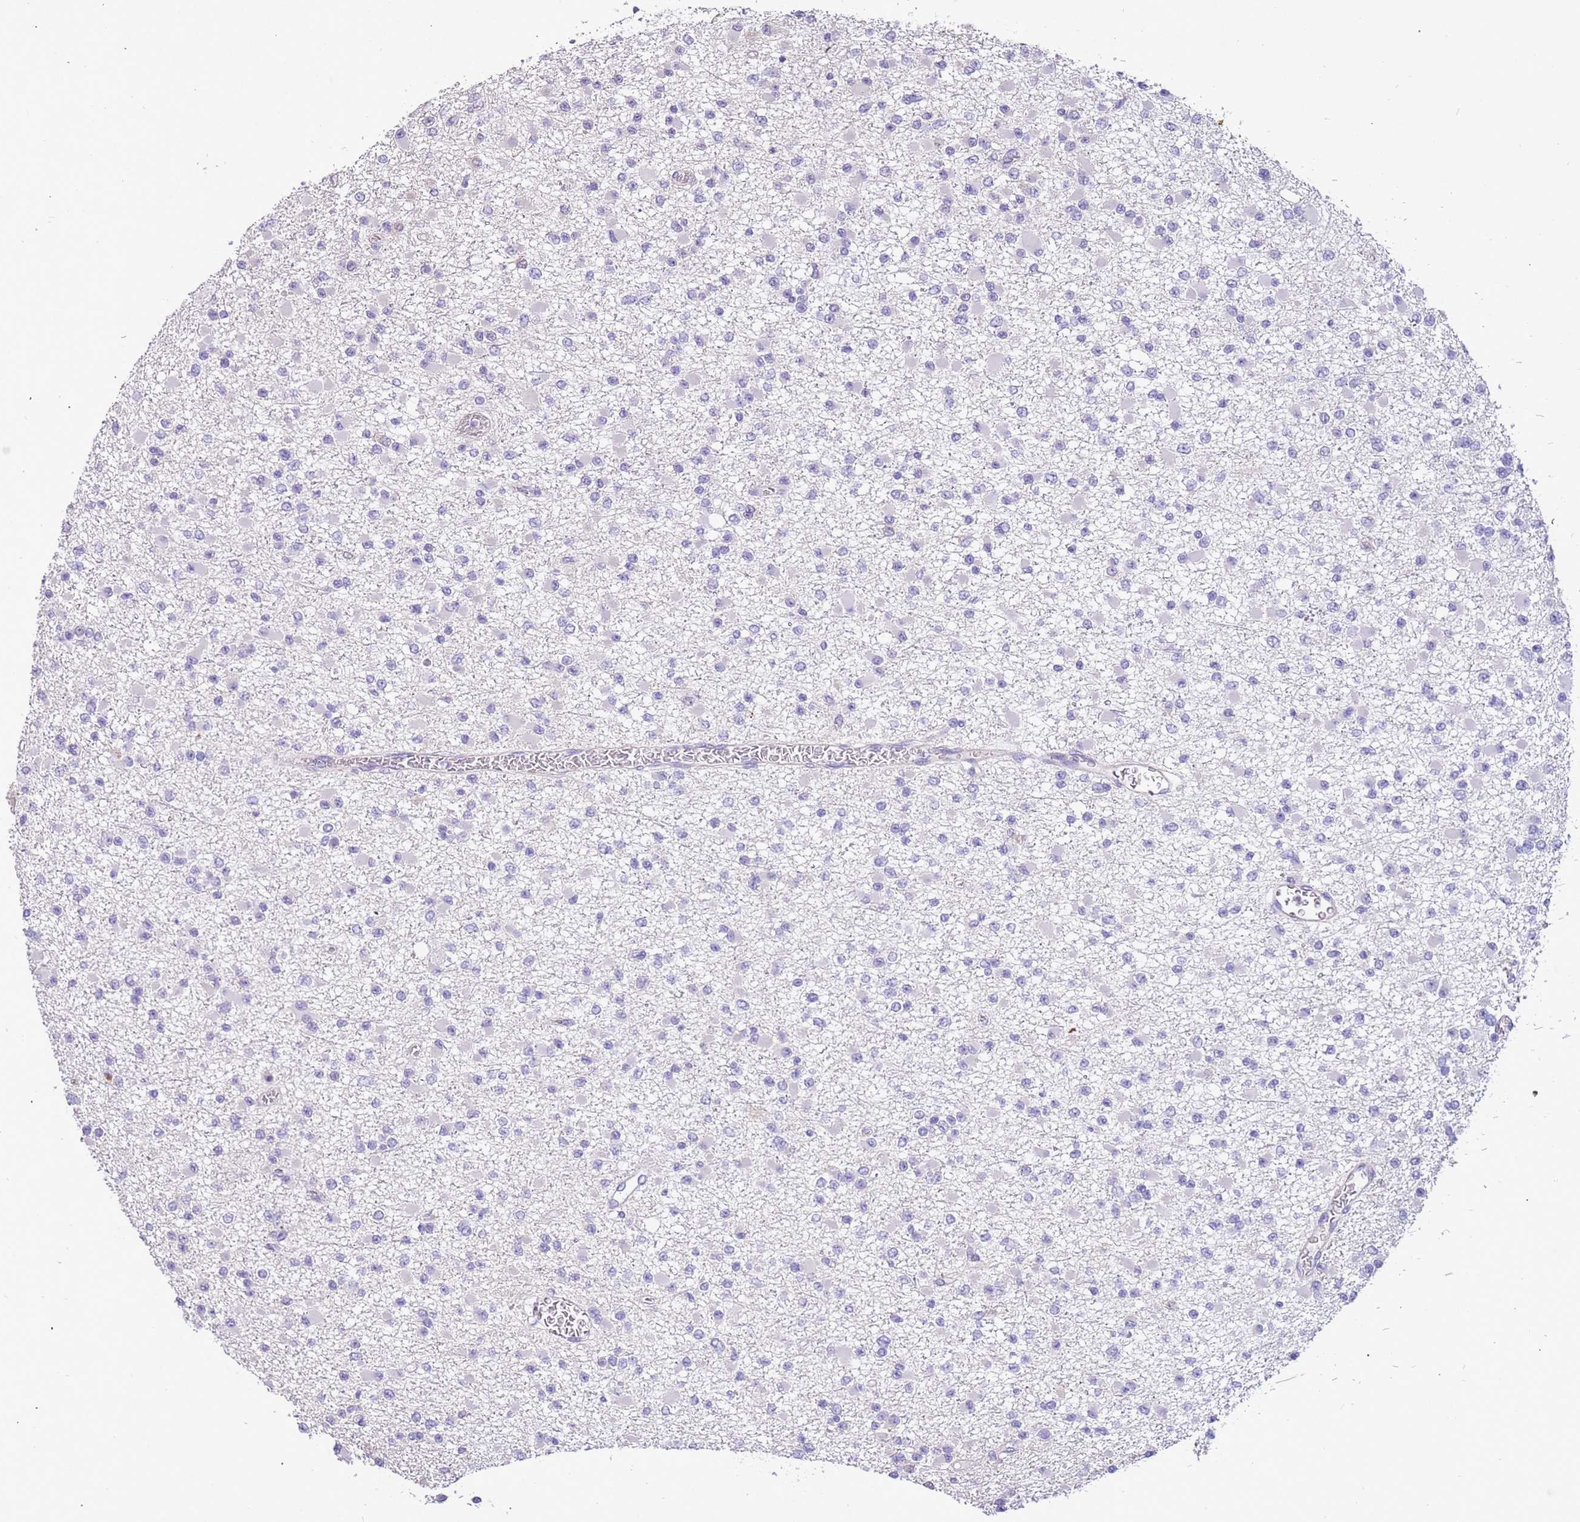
{"staining": {"intensity": "negative", "quantity": "none", "location": "none"}, "tissue": "glioma", "cell_type": "Tumor cells", "image_type": "cancer", "snomed": [{"axis": "morphology", "description": "Glioma, malignant, Low grade"}, {"axis": "topography", "description": "Brain"}], "caption": "IHC image of neoplastic tissue: human glioma stained with DAB (3,3'-diaminobenzidine) reveals no significant protein positivity in tumor cells.", "gene": "PCGF2", "patient": {"sex": "female", "age": 22}}